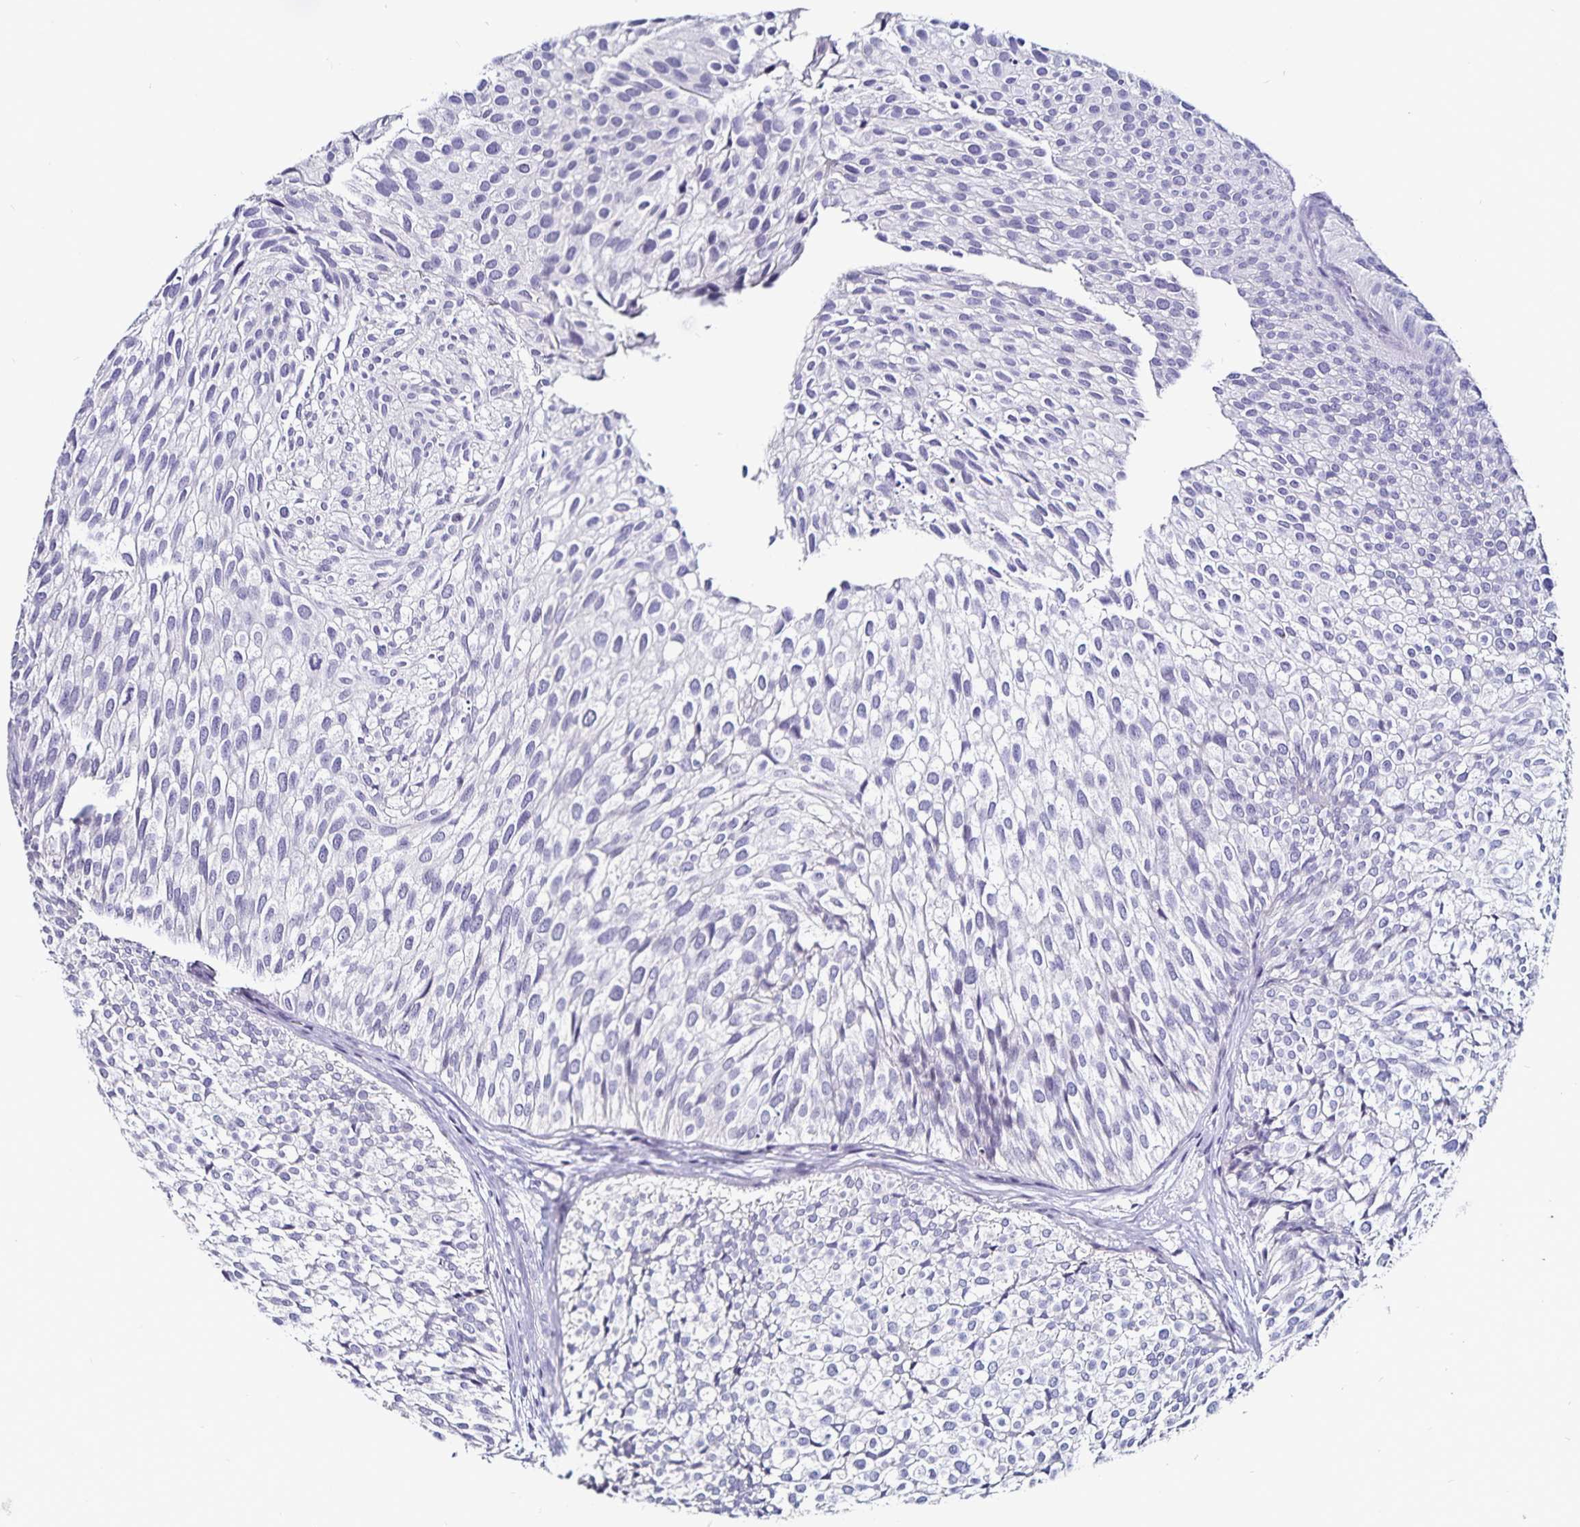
{"staining": {"intensity": "negative", "quantity": "none", "location": "none"}, "tissue": "urothelial cancer", "cell_type": "Tumor cells", "image_type": "cancer", "snomed": [{"axis": "morphology", "description": "Urothelial carcinoma, Low grade"}, {"axis": "topography", "description": "Urinary bladder"}], "caption": "The immunohistochemistry image has no significant expression in tumor cells of urothelial cancer tissue.", "gene": "TSPAN7", "patient": {"sex": "male", "age": 91}}